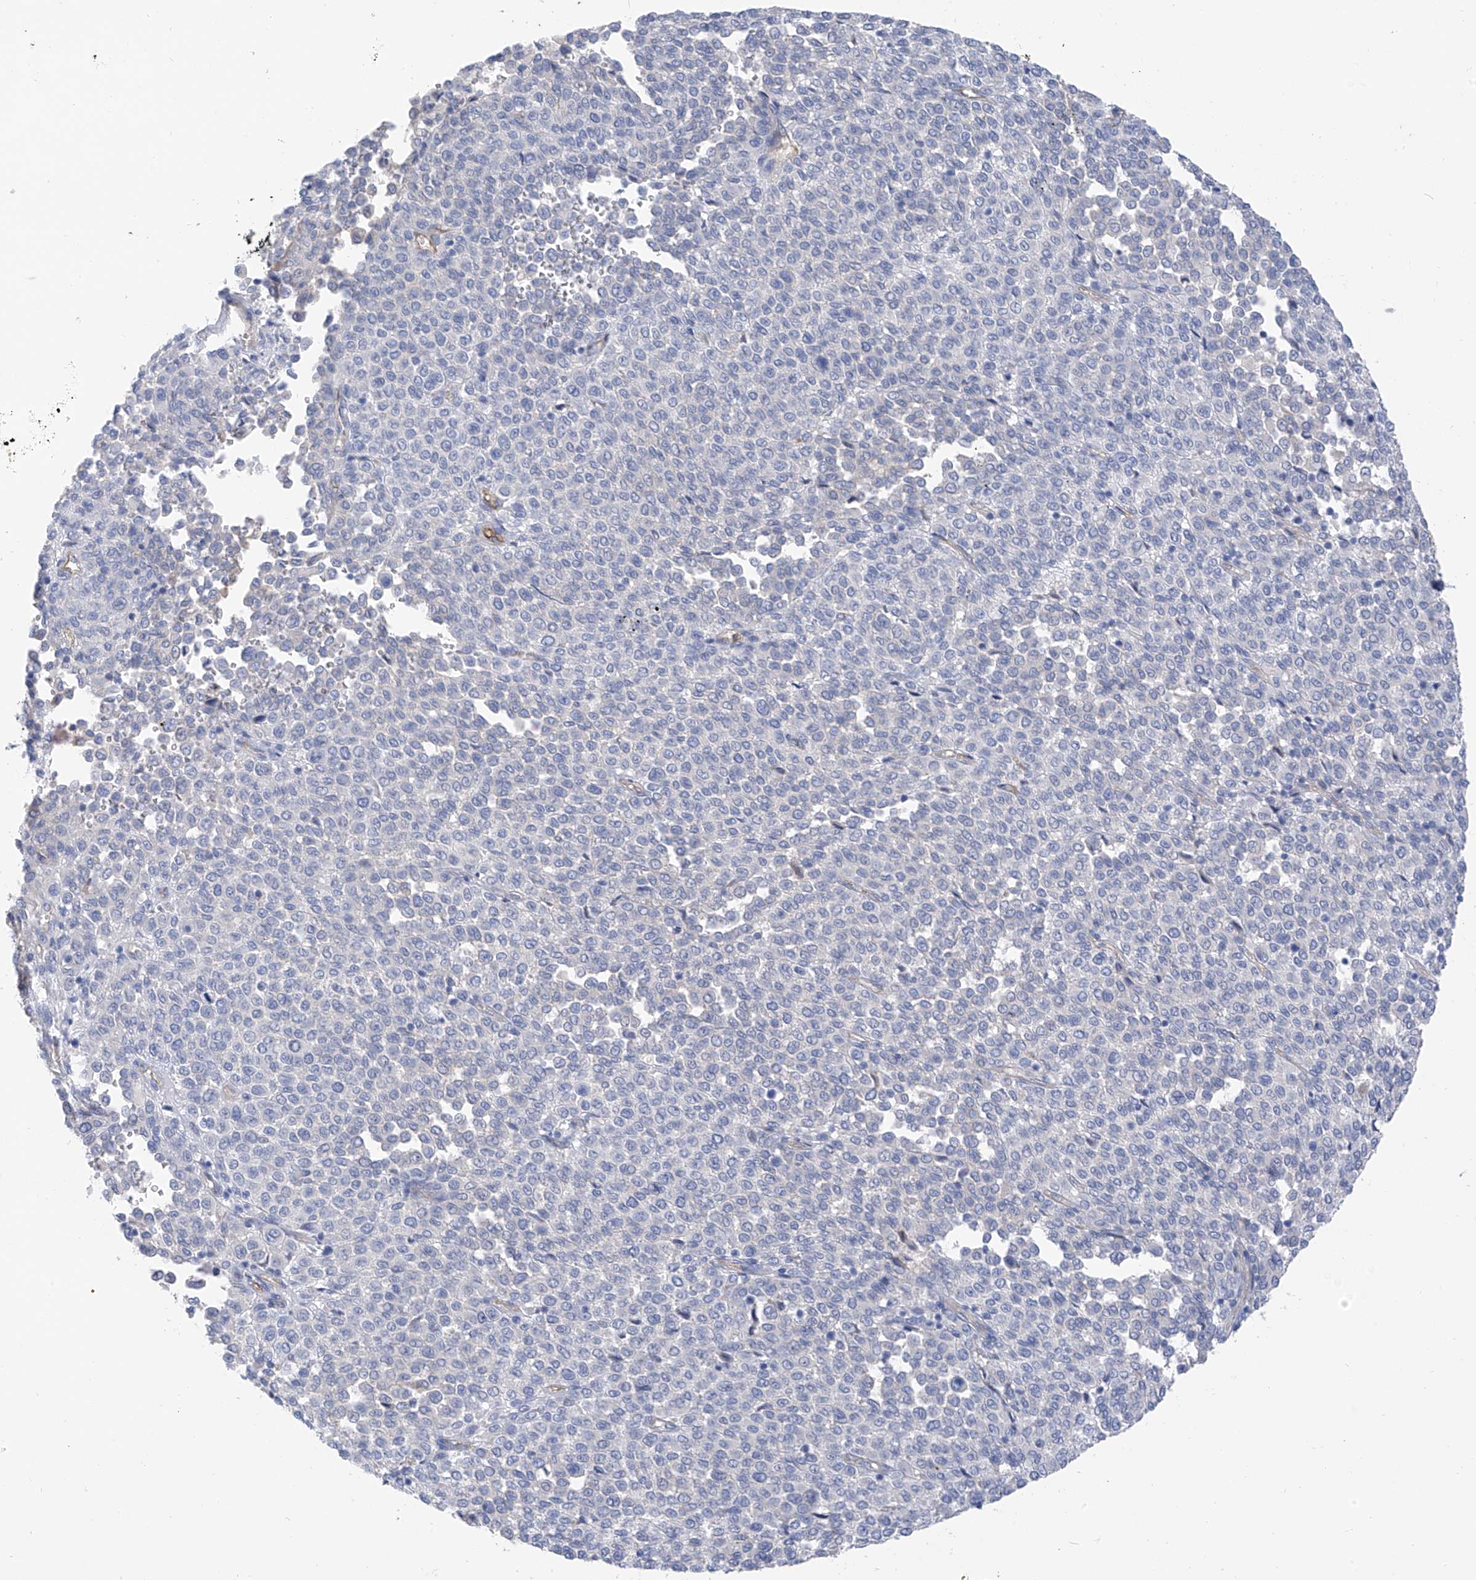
{"staining": {"intensity": "negative", "quantity": "none", "location": "none"}, "tissue": "melanoma", "cell_type": "Tumor cells", "image_type": "cancer", "snomed": [{"axis": "morphology", "description": "Malignant melanoma, Metastatic site"}, {"axis": "topography", "description": "Pancreas"}], "caption": "Immunohistochemistry (IHC) histopathology image of neoplastic tissue: melanoma stained with DAB reveals no significant protein positivity in tumor cells.", "gene": "ITGA9", "patient": {"sex": "female", "age": 30}}